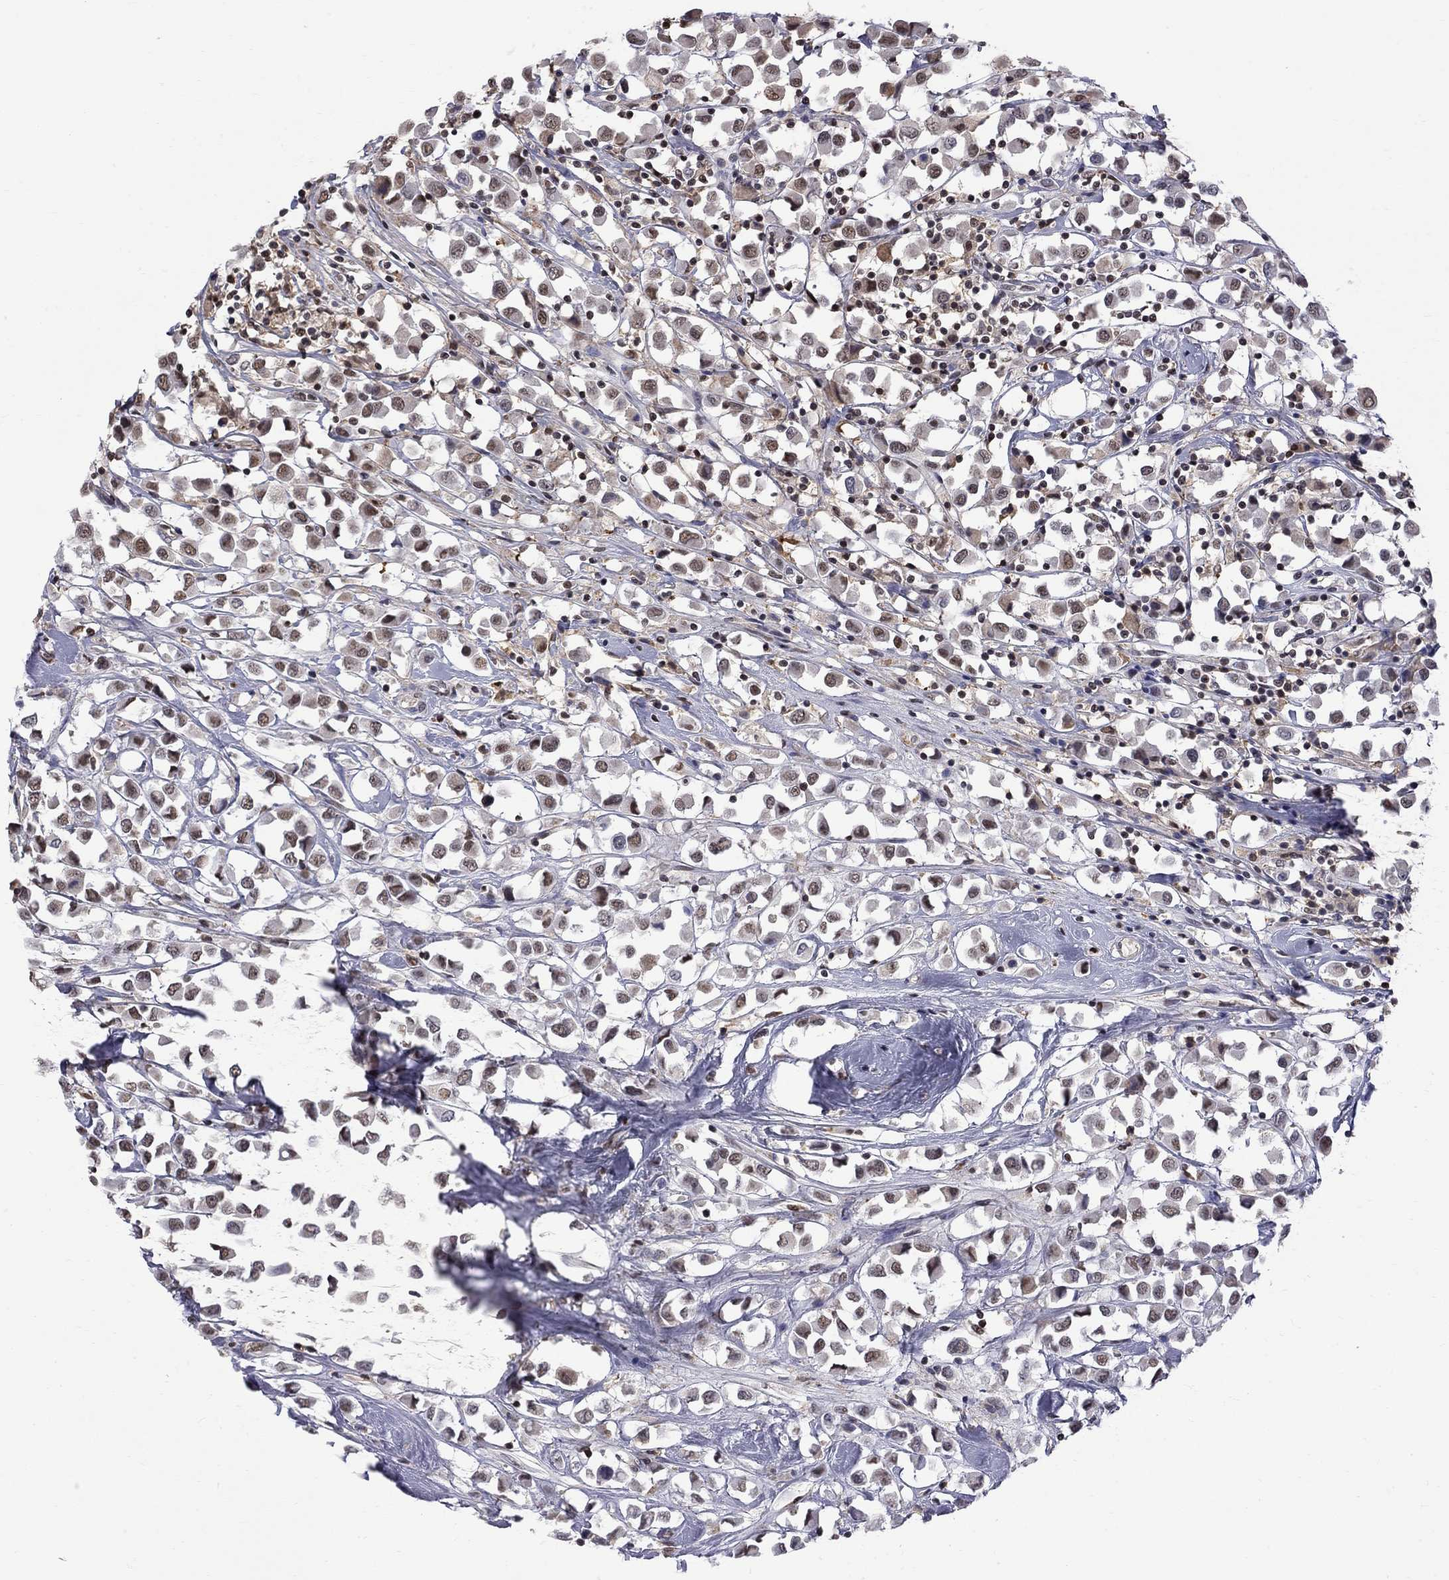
{"staining": {"intensity": "moderate", "quantity": "25%-75%", "location": "nuclear"}, "tissue": "breast cancer", "cell_type": "Tumor cells", "image_type": "cancer", "snomed": [{"axis": "morphology", "description": "Duct carcinoma"}, {"axis": "topography", "description": "Breast"}], "caption": "Immunohistochemical staining of human breast cancer (invasive ductal carcinoma) exhibits moderate nuclear protein positivity in about 25%-75% of tumor cells.", "gene": "RFWD3", "patient": {"sex": "female", "age": 61}}